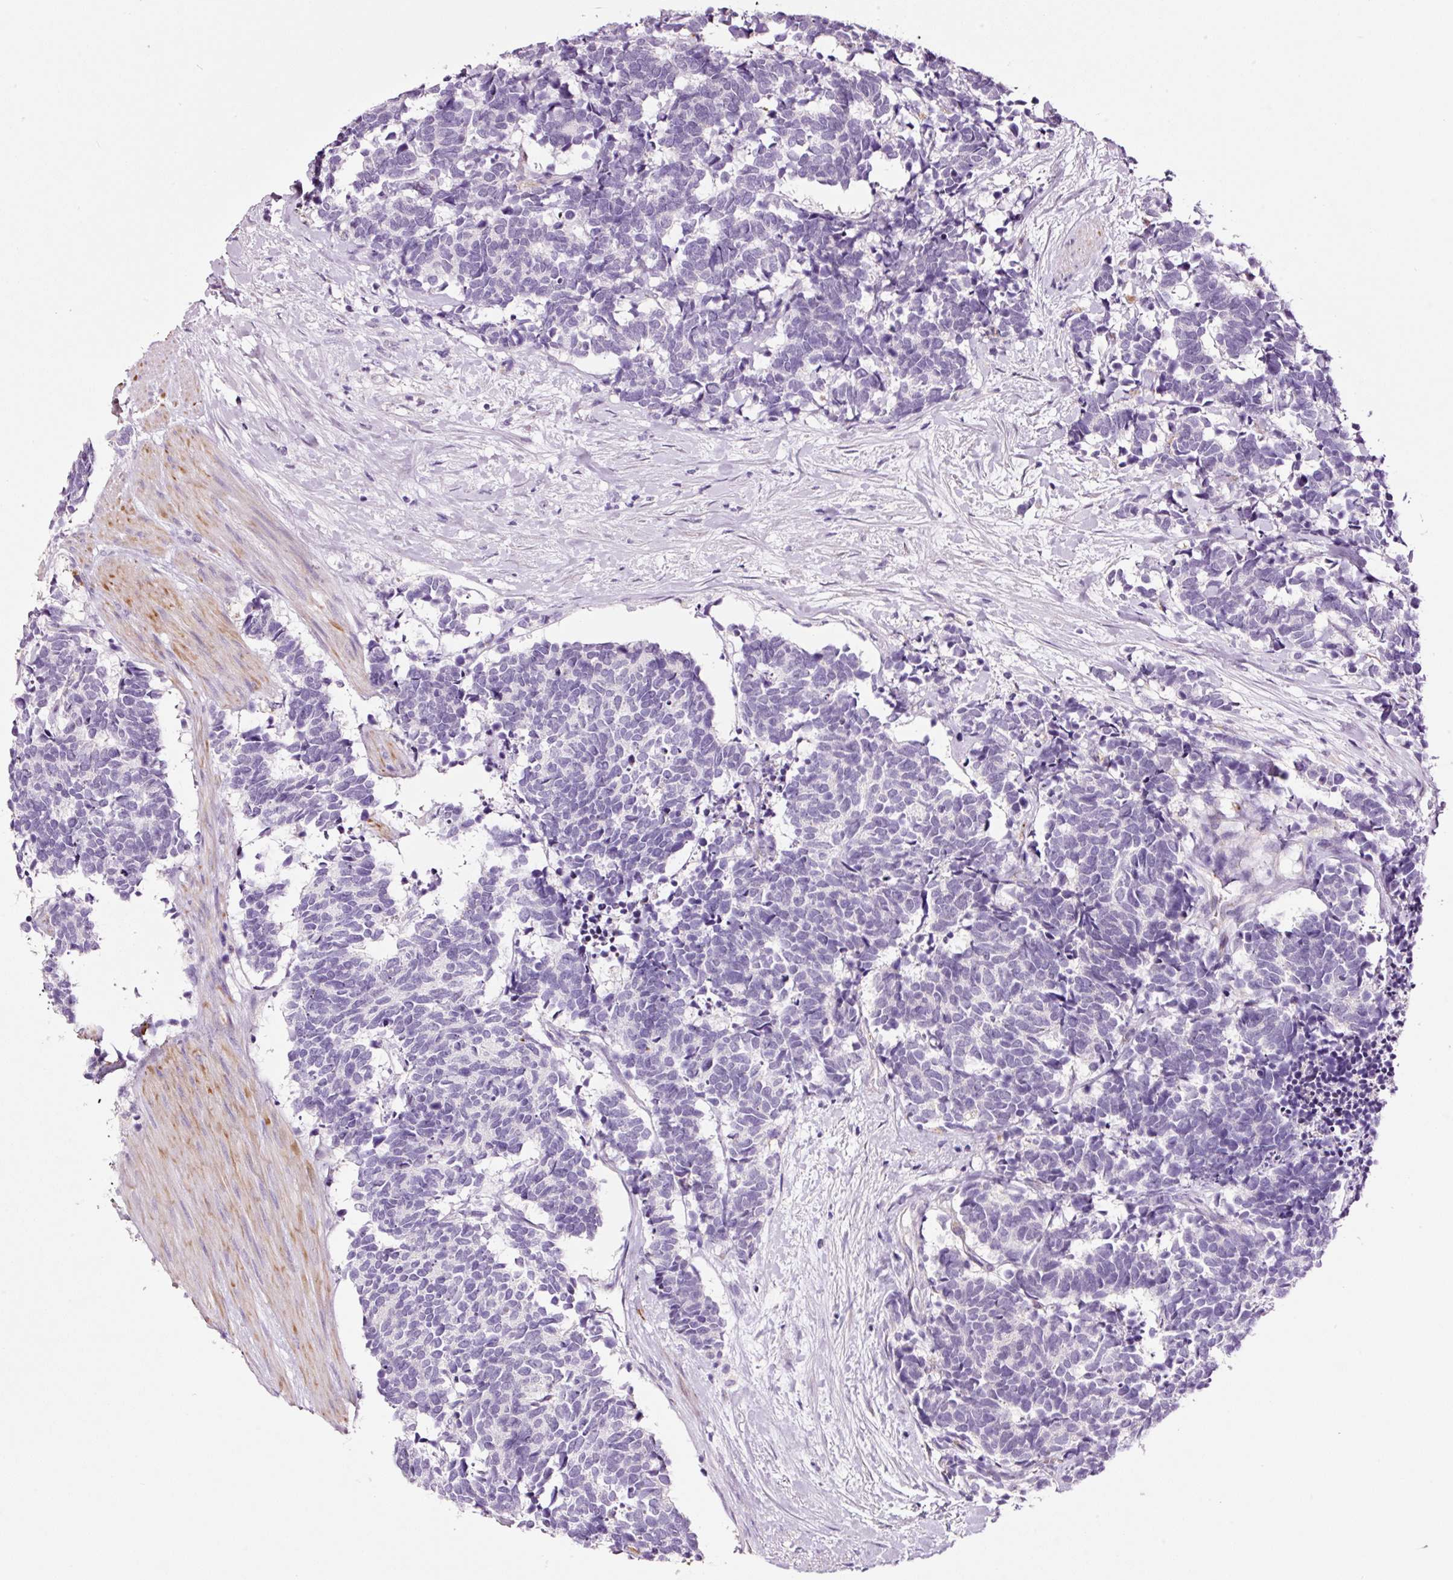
{"staining": {"intensity": "negative", "quantity": "none", "location": "none"}, "tissue": "carcinoid", "cell_type": "Tumor cells", "image_type": "cancer", "snomed": [{"axis": "morphology", "description": "Carcinoma, NOS"}, {"axis": "morphology", "description": "Carcinoid, malignant, NOS"}, {"axis": "topography", "description": "Prostate"}], "caption": "This is an IHC micrograph of human carcinoid. There is no staining in tumor cells.", "gene": "RTF2", "patient": {"sex": "male", "age": 57}}